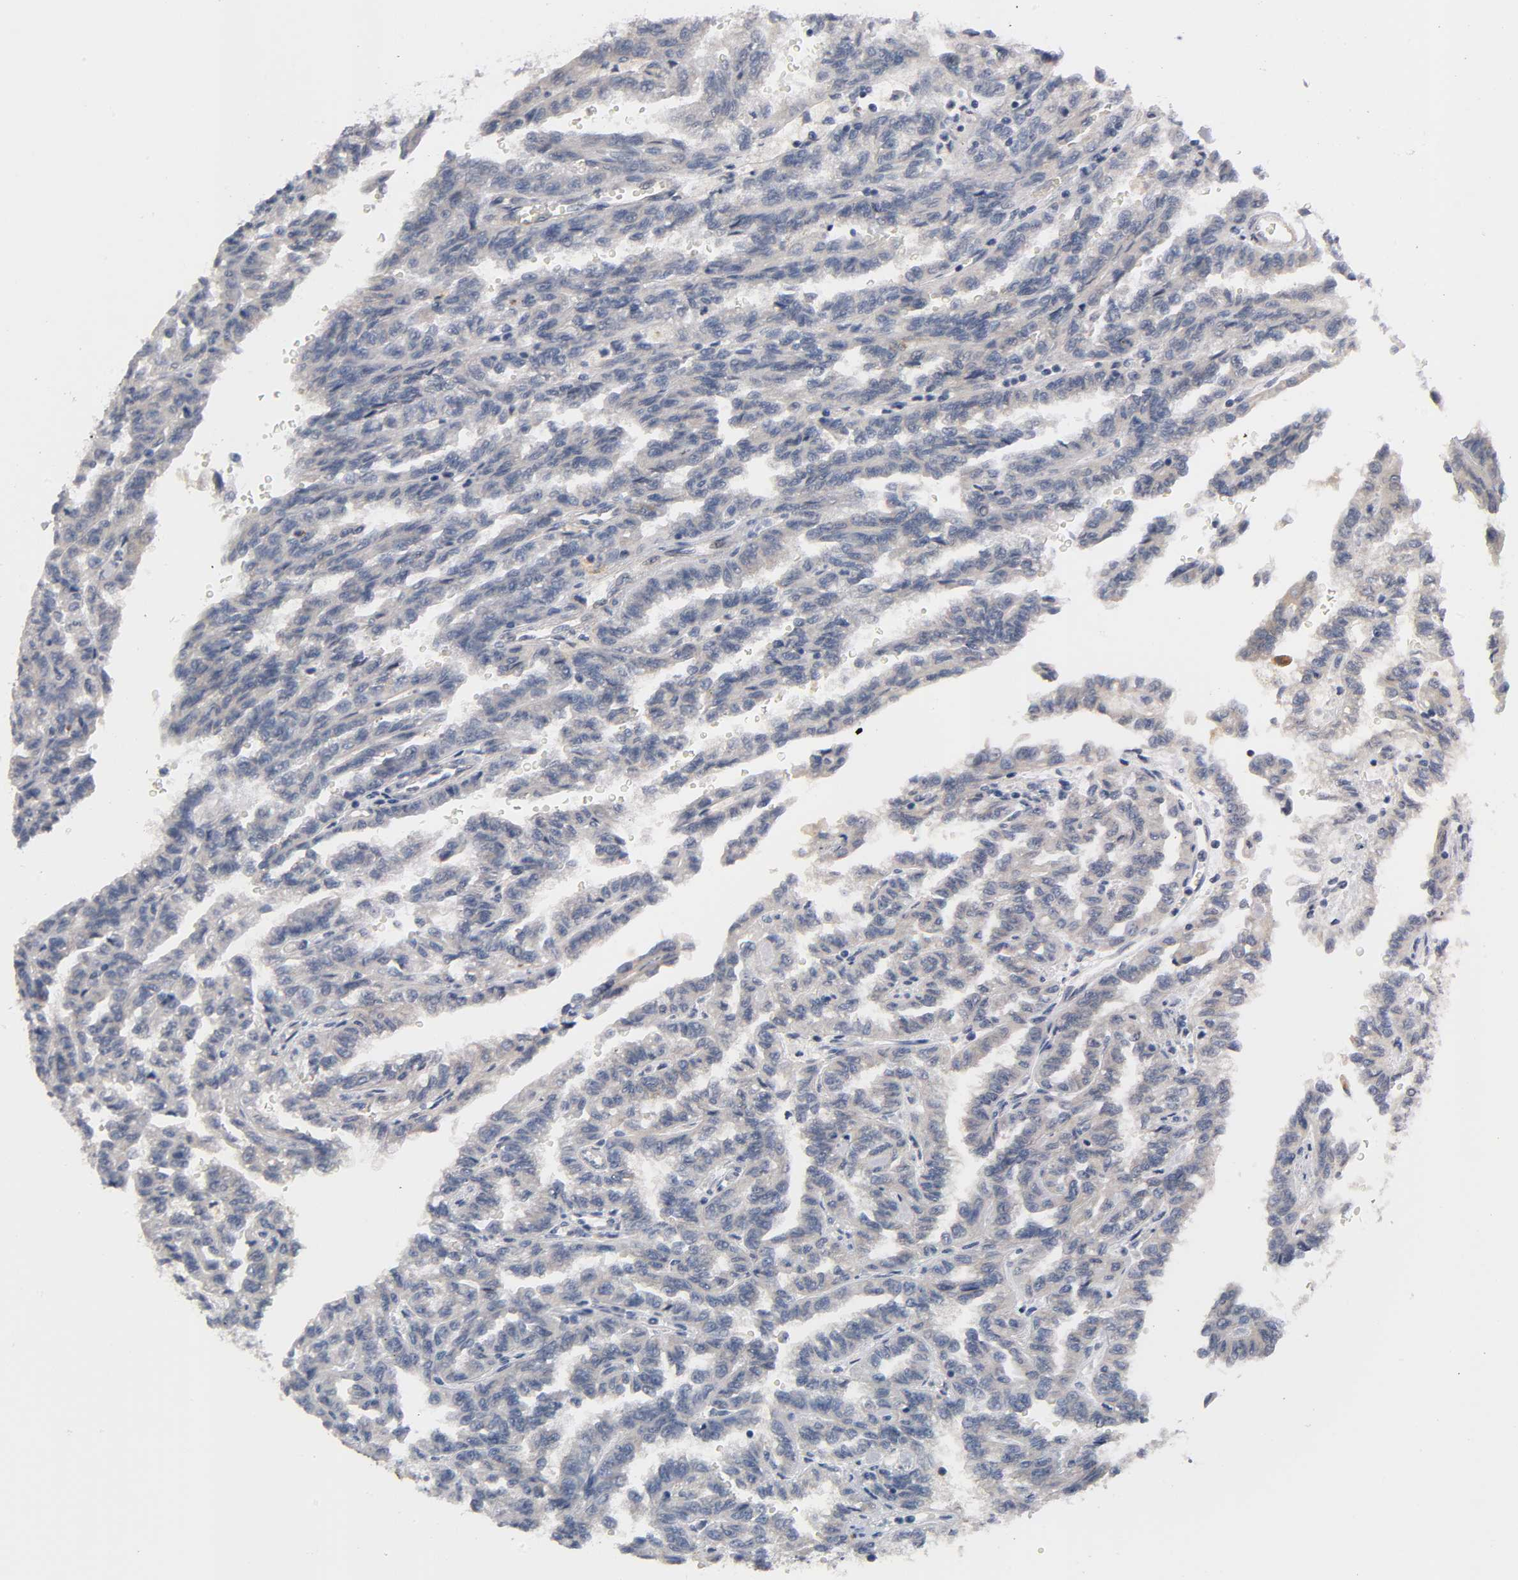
{"staining": {"intensity": "weak", "quantity": ">75%", "location": "cytoplasmic/membranous"}, "tissue": "renal cancer", "cell_type": "Tumor cells", "image_type": "cancer", "snomed": [{"axis": "morphology", "description": "Inflammation, NOS"}, {"axis": "morphology", "description": "Adenocarcinoma, NOS"}, {"axis": "topography", "description": "Kidney"}], "caption": "This micrograph reveals IHC staining of human renal cancer, with low weak cytoplasmic/membranous expression in approximately >75% of tumor cells.", "gene": "HDAC6", "patient": {"sex": "male", "age": 68}}